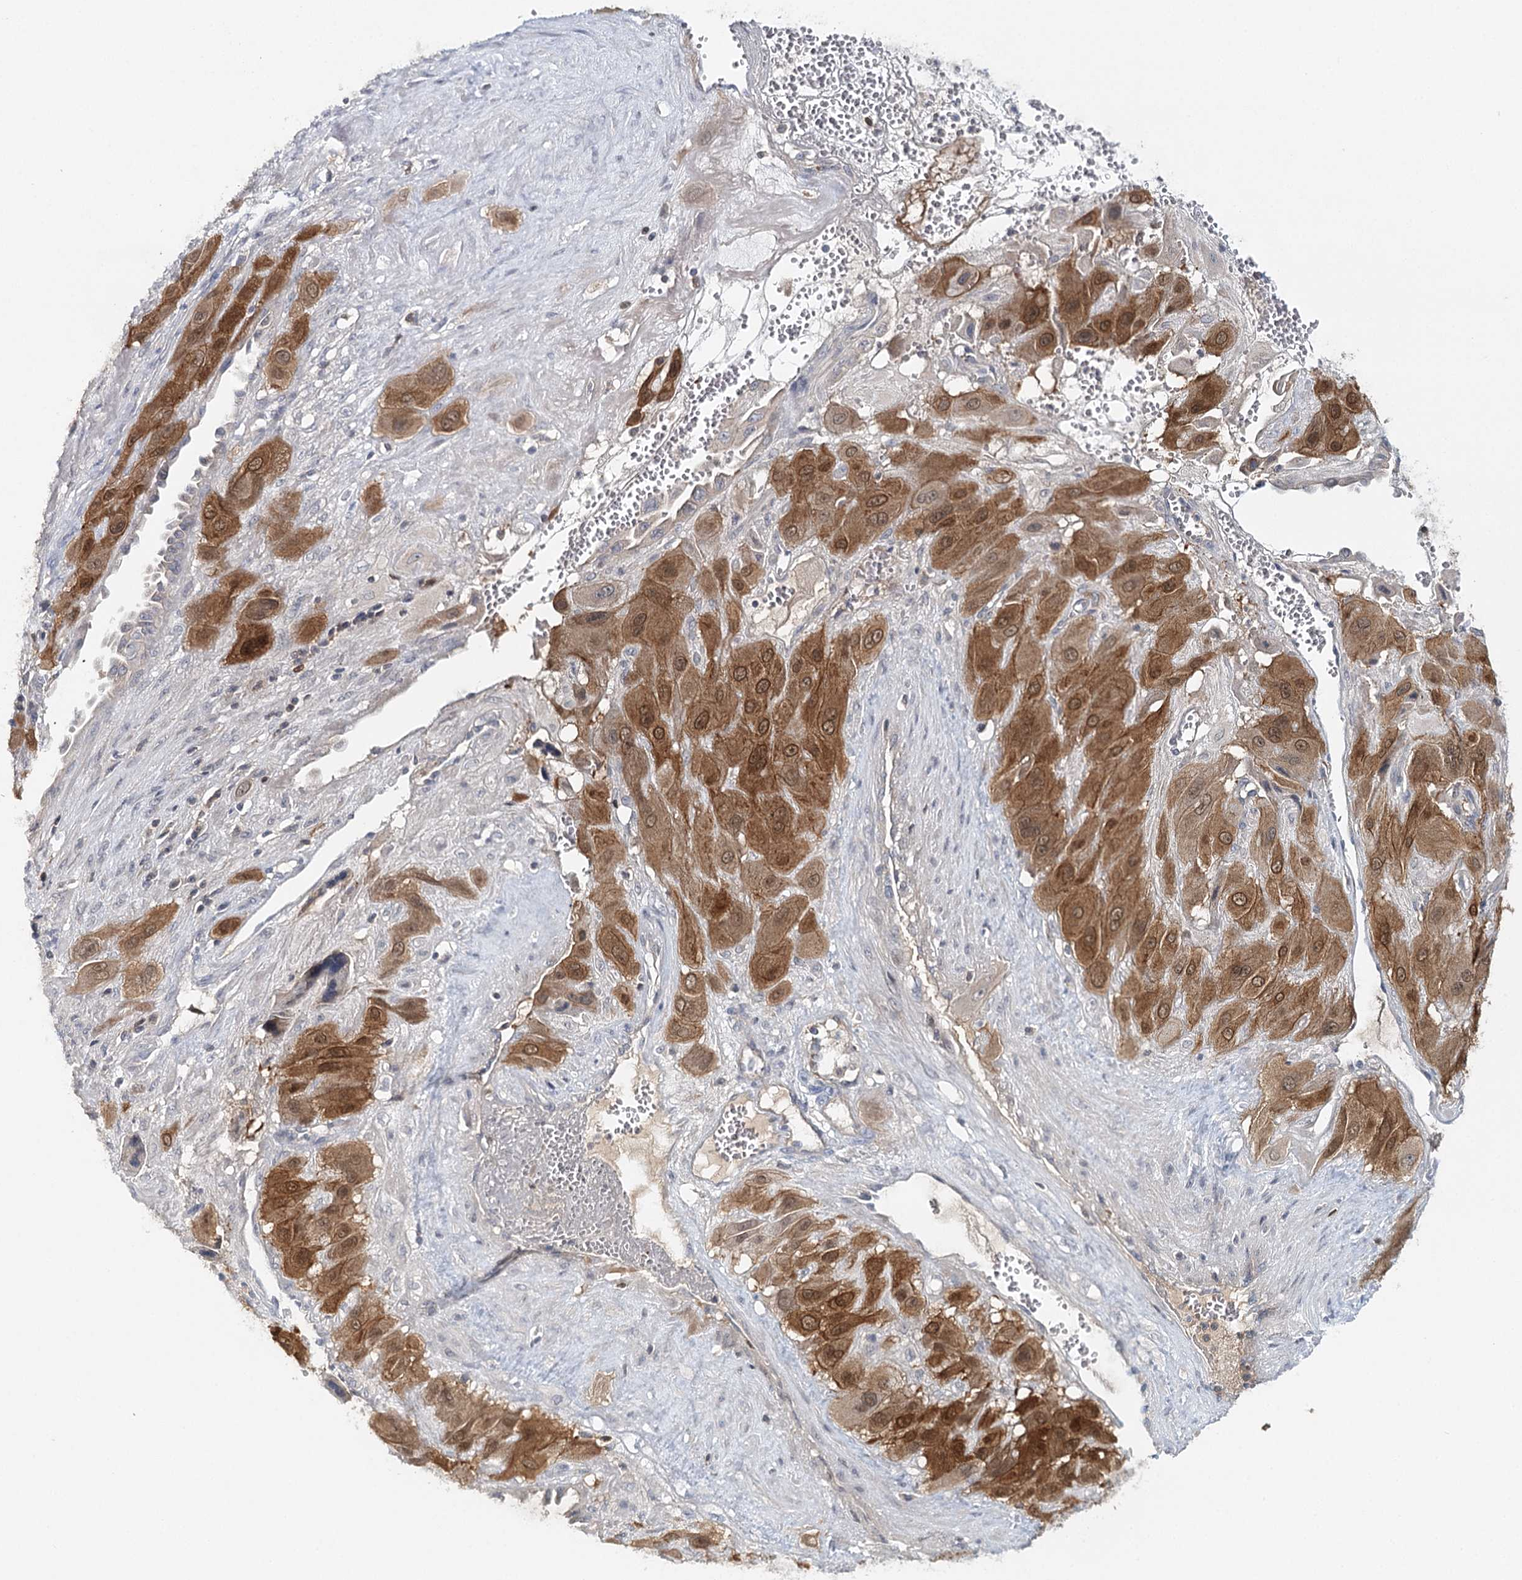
{"staining": {"intensity": "moderate", "quantity": ">75%", "location": "cytoplasmic/membranous,nuclear"}, "tissue": "cervical cancer", "cell_type": "Tumor cells", "image_type": "cancer", "snomed": [{"axis": "morphology", "description": "Squamous cell carcinoma, NOS"}, {"axis": "topography", "description": "Cervix"}], "caption": "Protein expression analysis of human cervical cancer (squamous cell carcinoma) reveals moderate cytoplasmic/membranous and nuclear positivity in about >75% of tumor cells. The staining was performed using DAB to visualize the protein expression in brown, while the nuclei were stained in blue with hematoxylin (Magnification: 20x).", "gene": "SLC41A2", "patient": {"sex": "female", "age": 34}}